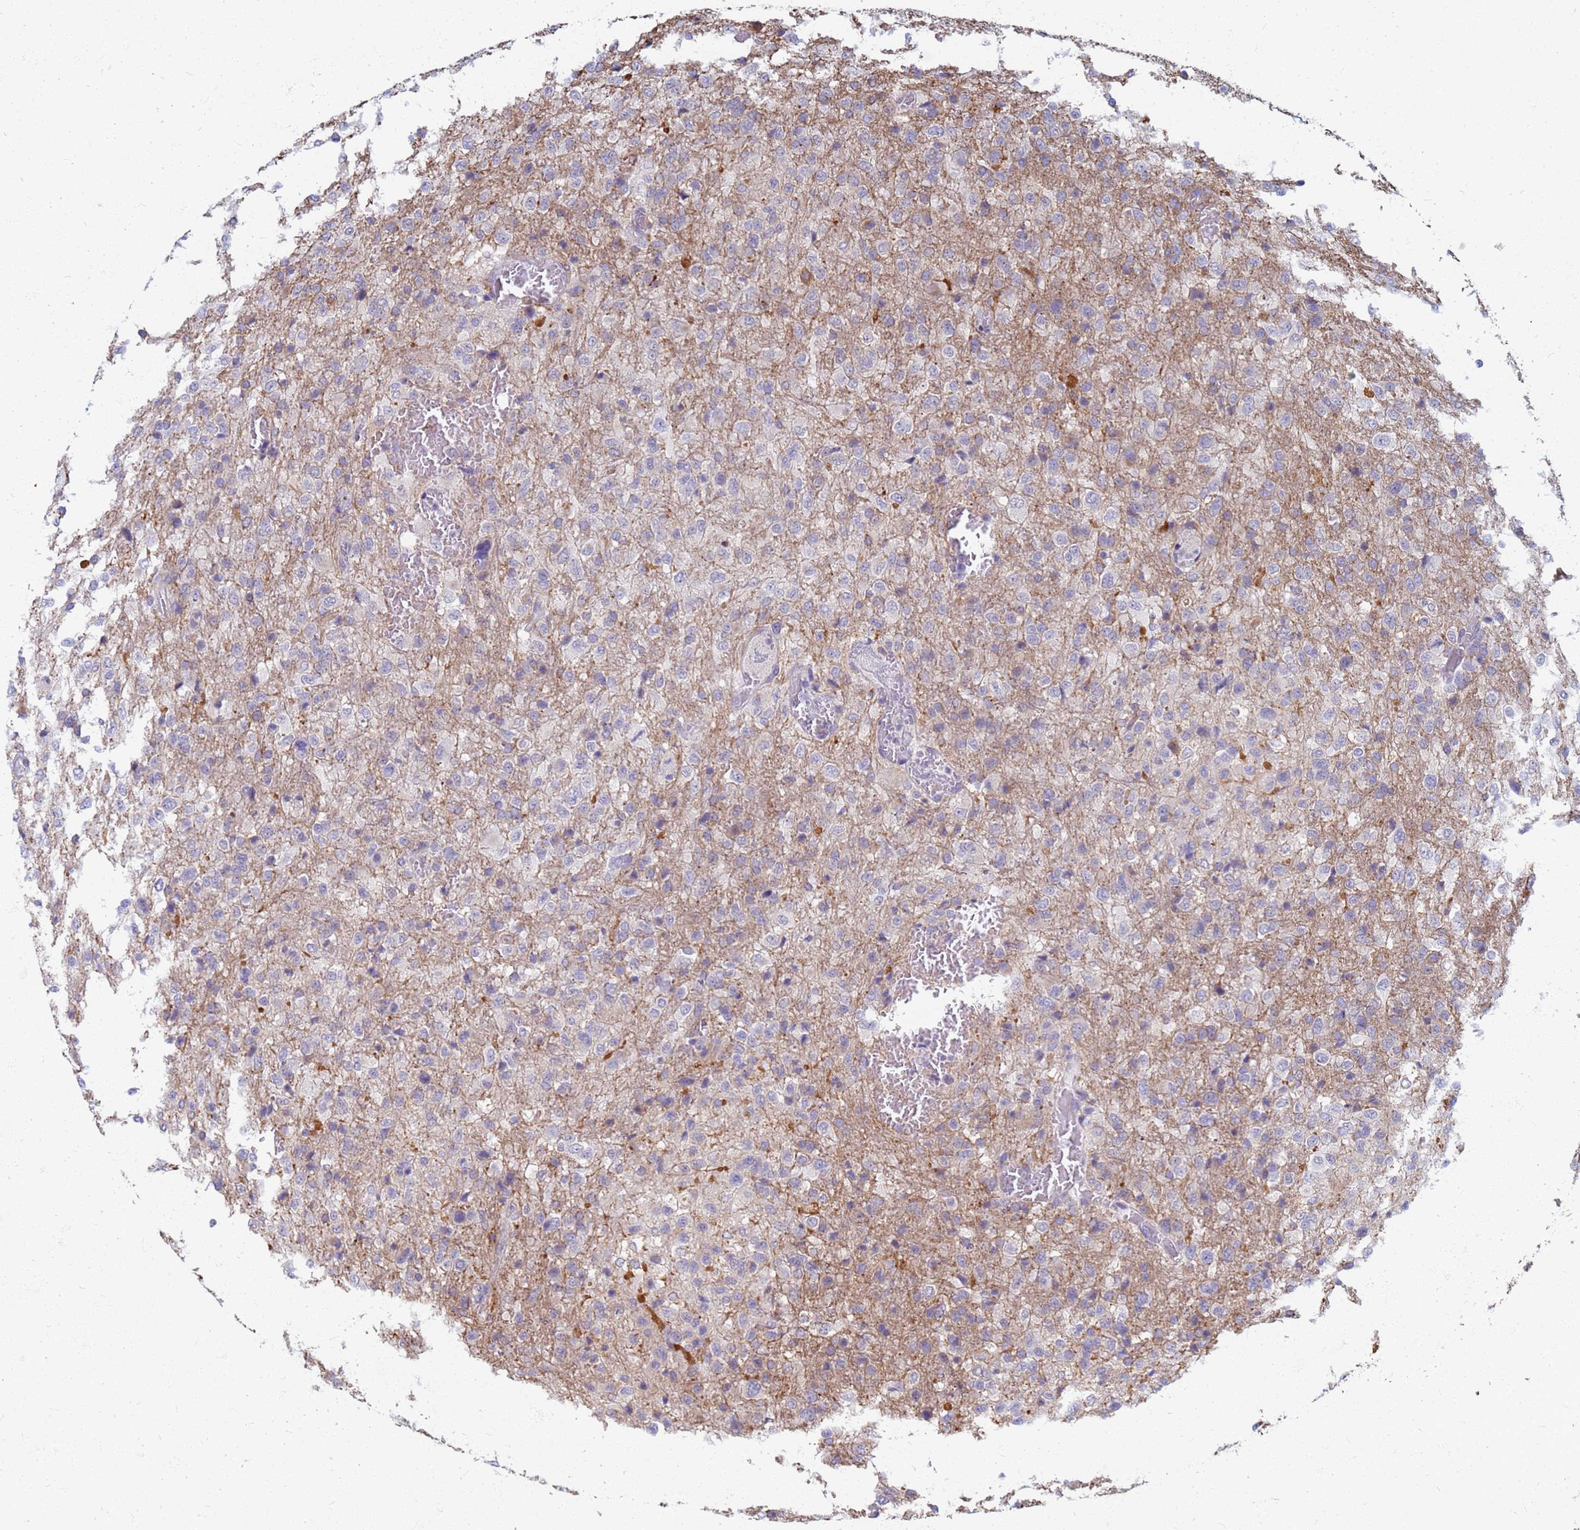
{"staining": {"intensity": "negative", "quantity": "none", "location": "none"}, "tissue": "glioma", "cell_type": "Tumor cells", "image_type": "cancer", "snomed": [{"axis": "morphology", "description": "Glioma, malignant, High grade"}, {"axis": "topography", "description": "Brain"}], "caption": "Immunohistochemical staining of human glioma shows no significant positivity in tumor cells. (Brightfield microscopy of DAB immunohistochemistry (IHC) at high magnification).", "gene": "ATP6V1E1", "patient": {"sex": "female", "age": 74}}